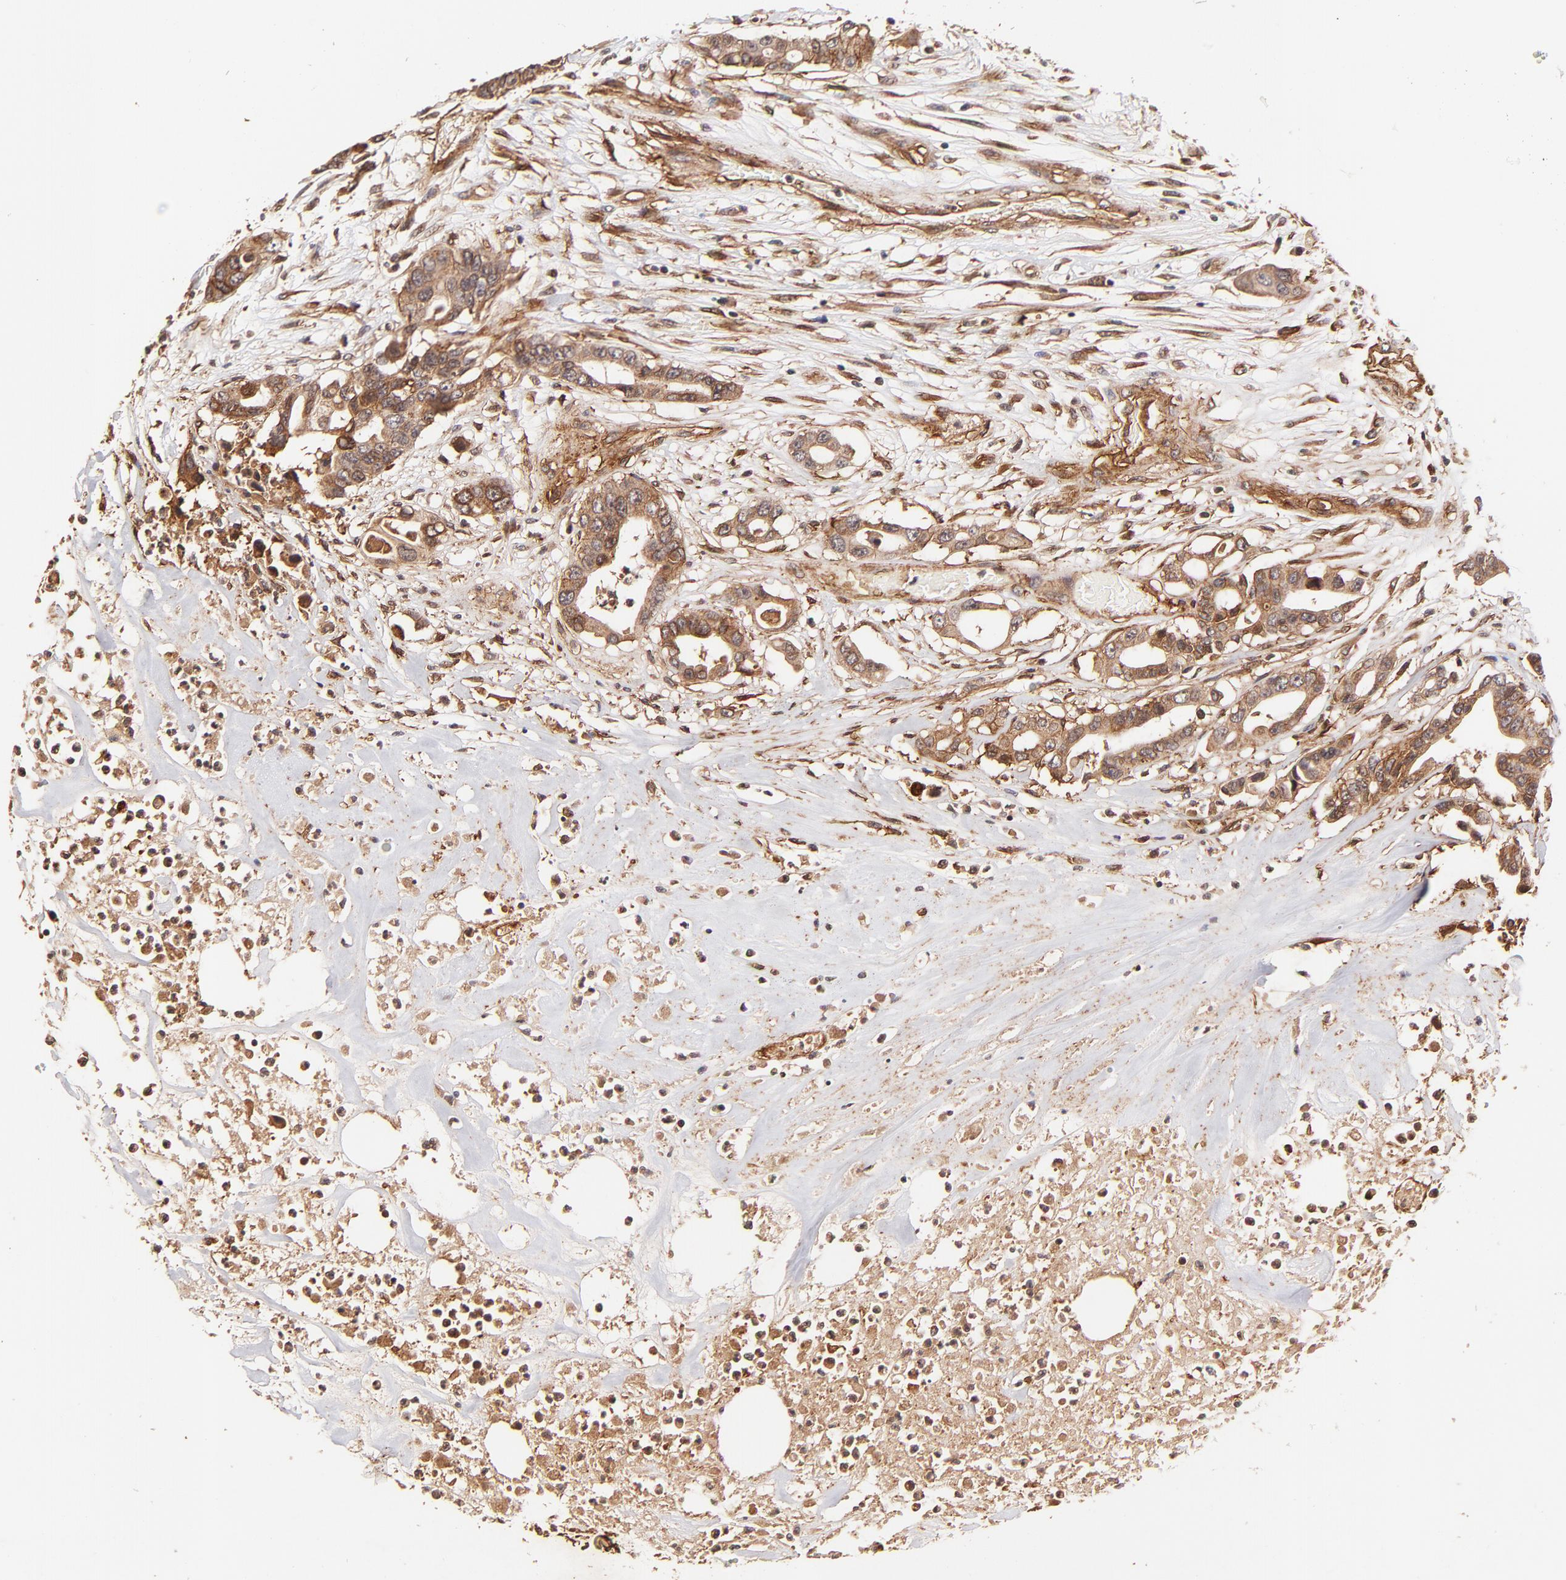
{"staining": {"intensity": "moderate", "quantity": ">75%", "location": "cytoplasmic/membranous"}, "tissue": "colorectal cancer", "cell_type": "Tumor cells", "image_type": "cancer", "snomed": [{"axis": "morphology", "description": "Adenocarcinoma, NOS"}, {"axis": "topography", "description": "Colon"}], "caption": "IHC photomicrograph of human colorectal adenocarcinoma stained for a protein (brown), which shows medium levels of moderate cytoplasmic/membranous staining in about >75% of tumor cells.", "gene": "ITGB1", "patient": {"sex": "female", "age": 70}}